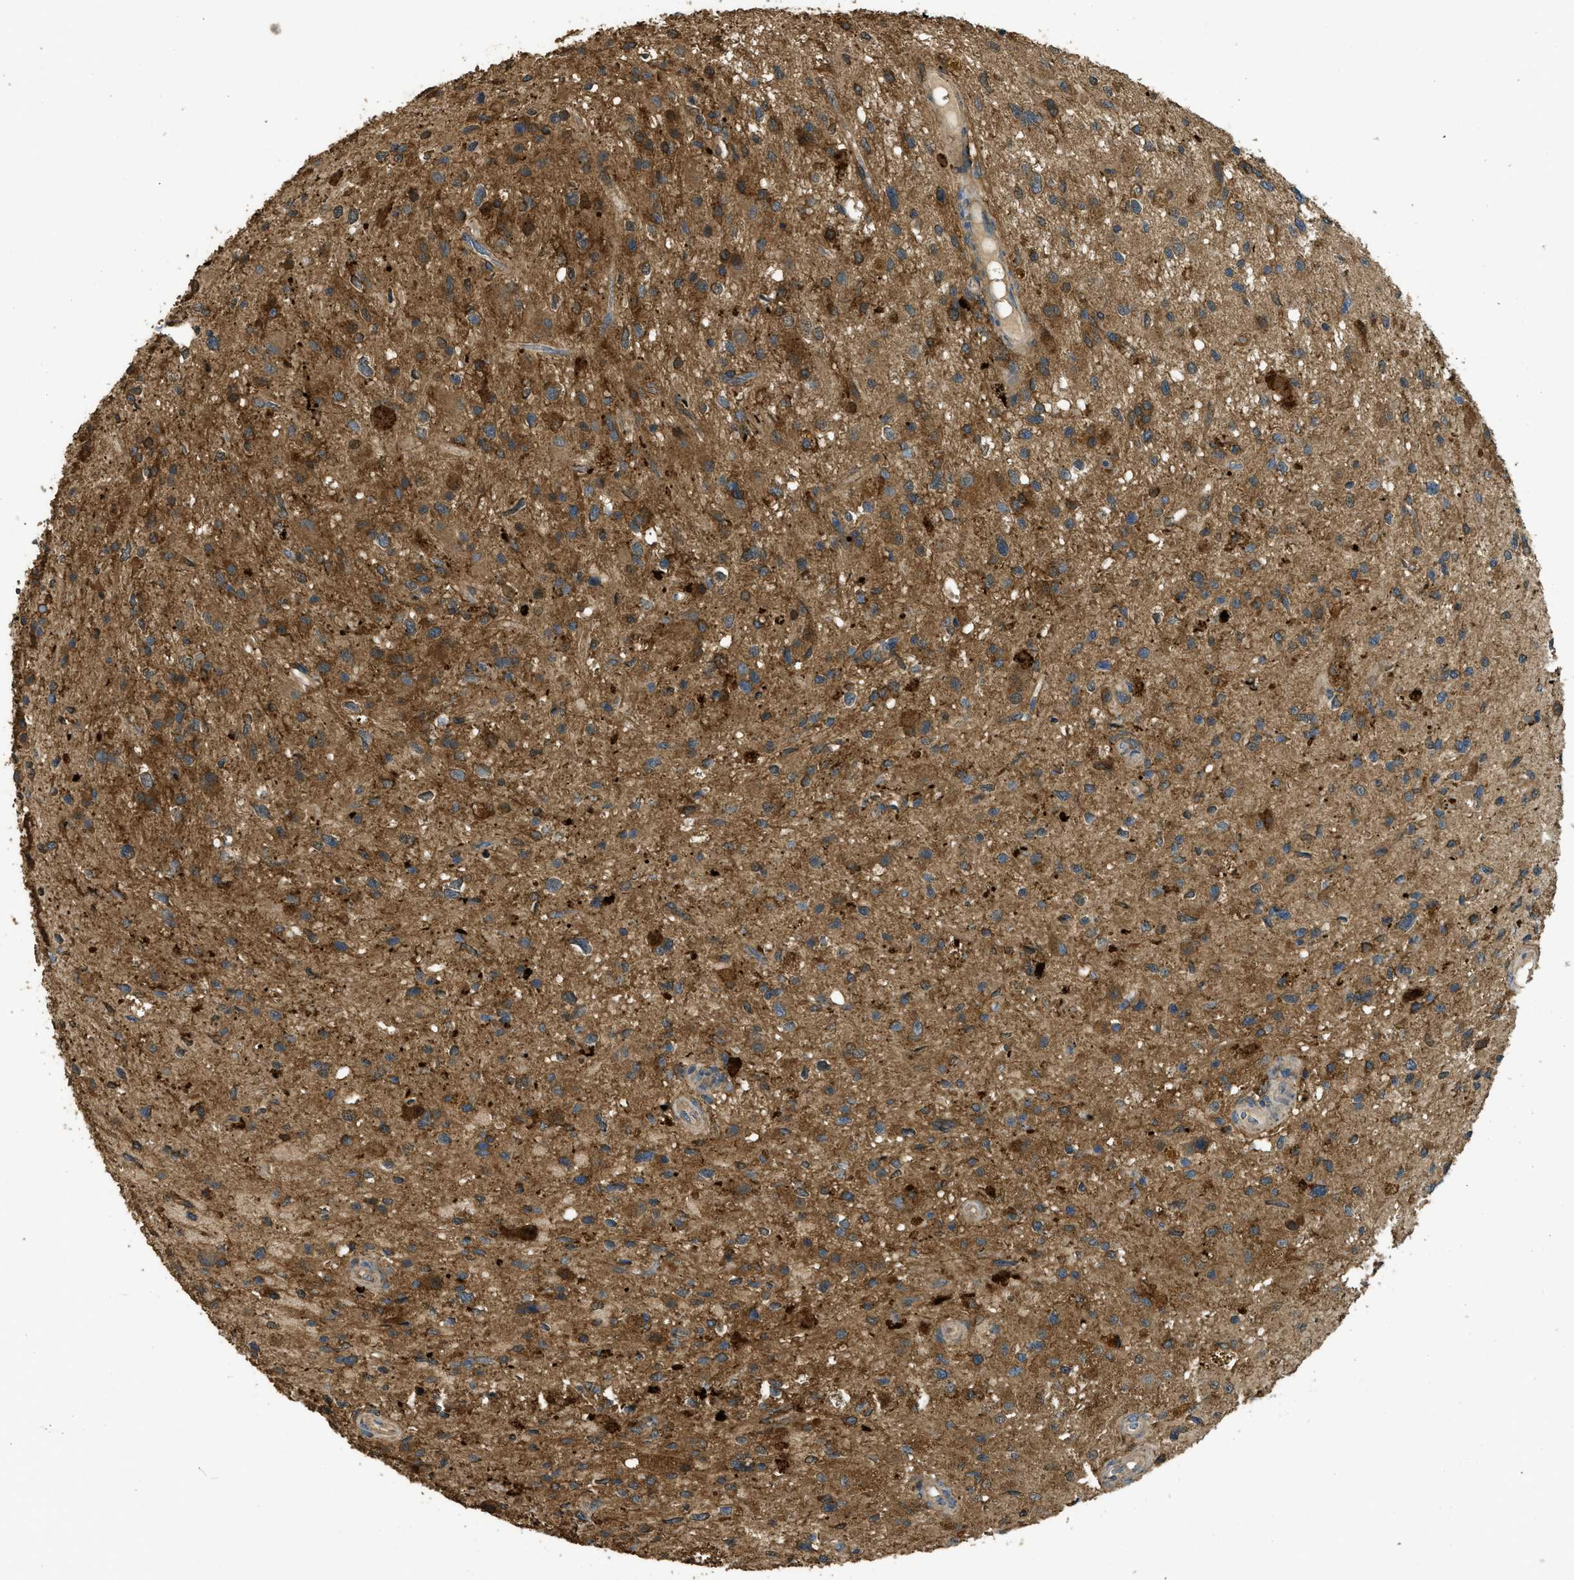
{"staining": {"intensity": "moderate", "quantity": ">75%", "location": "cytoplasmic/membranous"}, "tissue": "glioma", "cell_type": "Tumor cells", "image_type": "cancer", "snomed": [{"axis": "morphology", "description": "Glioma, malignant, High grade"}, {"axis": "topography", "description": "Brain"}], "caption": "IHC (DAB (3,3'-diaminobenzidine)) staining of glioma exhibits moderate cytoplasmic/membranous protein expression in approximately >75% of tumor cells.", "gene": "CD276", "patient": {"sex": "male", "age": 33}}